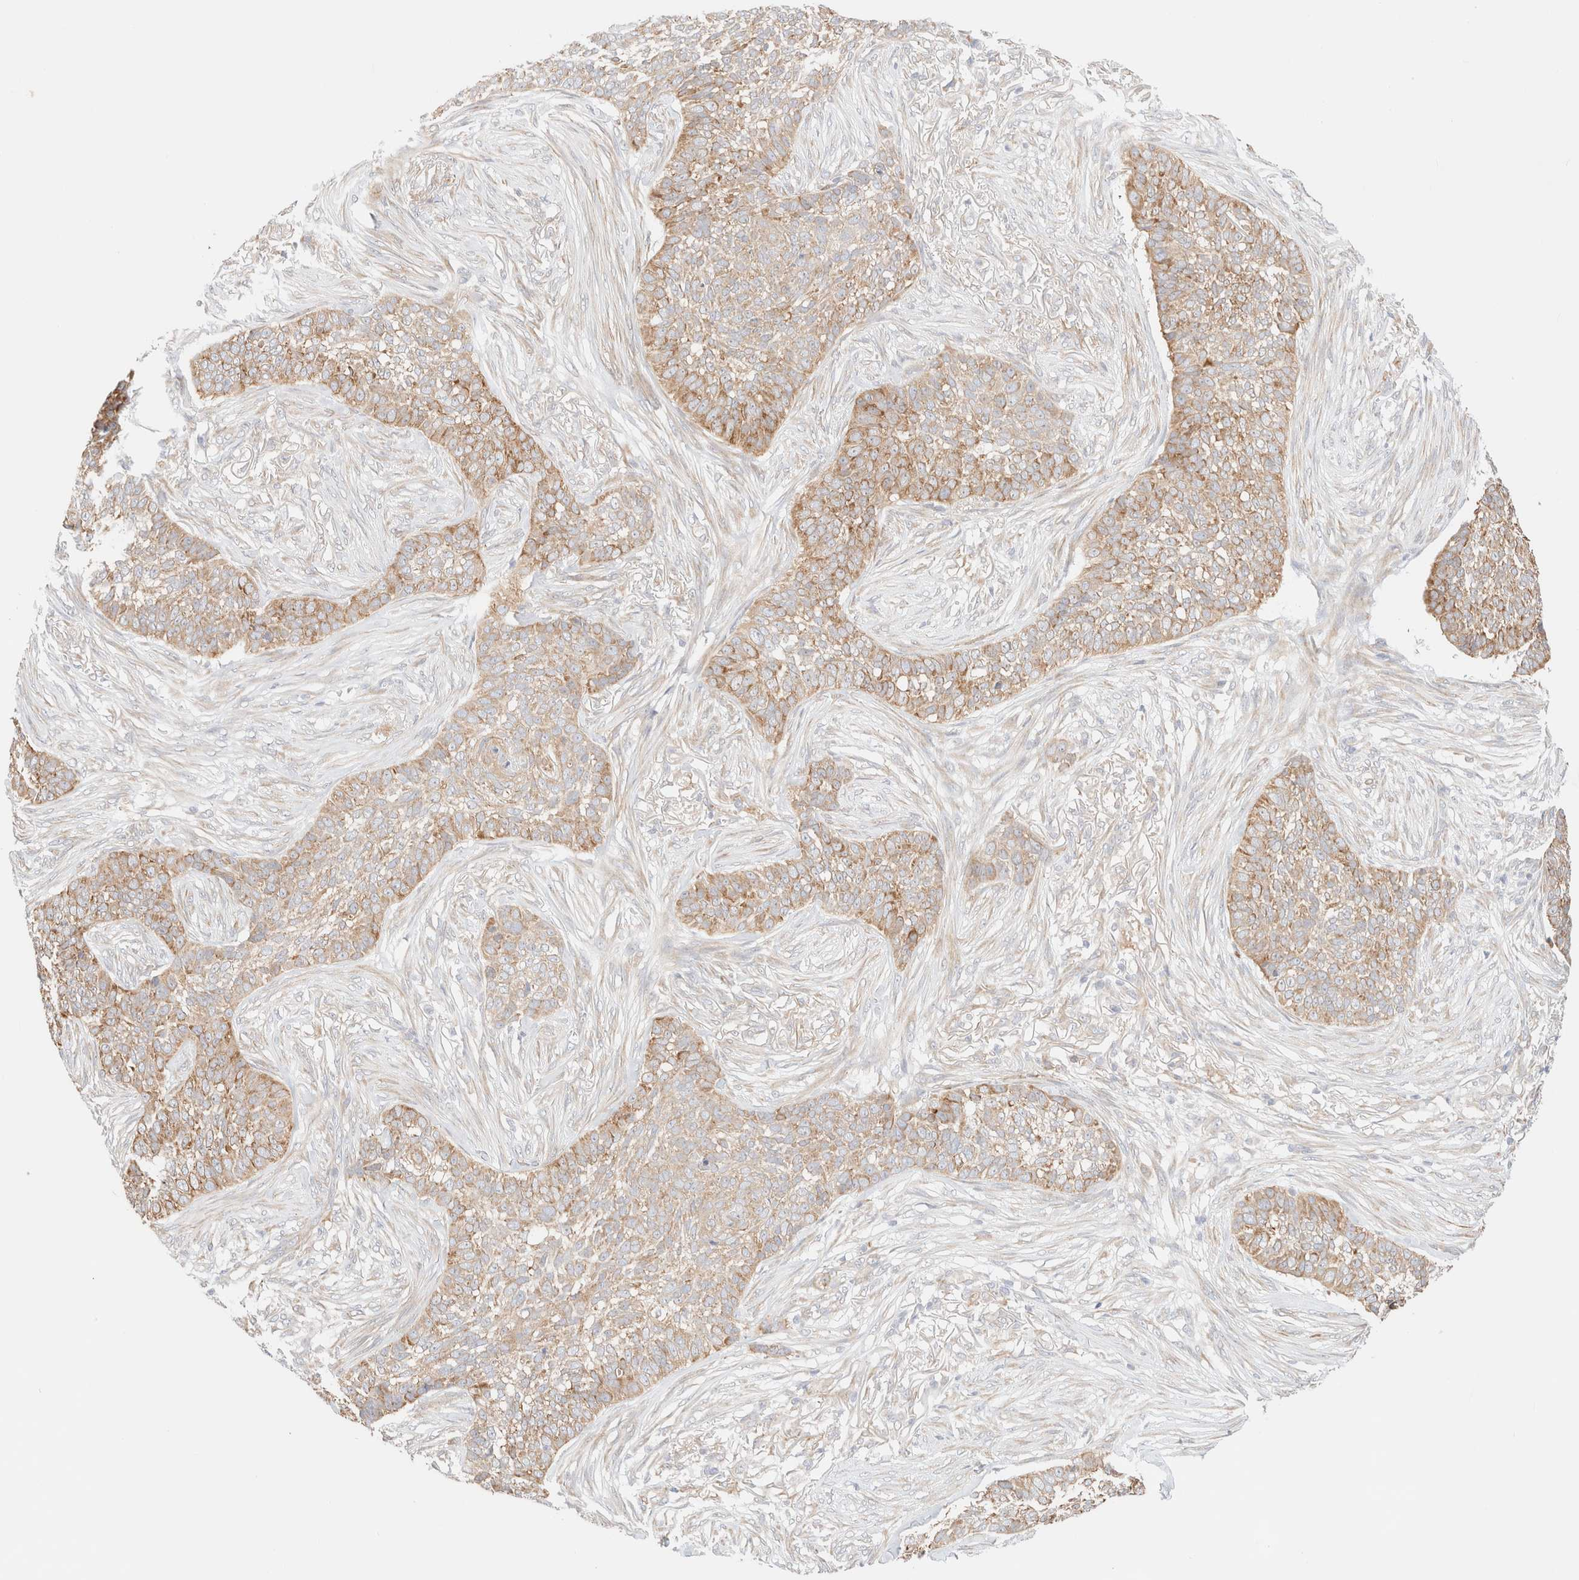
{"staining": {"intensity": "moderate", "quantity": ">75%", "location": "cytoplasmic/membranous"}, "tissue": "skin cancer", "cell_type": "Tumor cells", "image_type": "cancer", "snomed": [{"axis": "morphology", "description": "Basal cell carcinoma"}, {"axis": "topography", "description": "Skin"}], "caption": "Human basal cell carcinoma (skin) stained with a protein marker shows moderate staining in tumor cells.", "gene": "RRP15", "patient": {"sex": "male", "age": 85}}